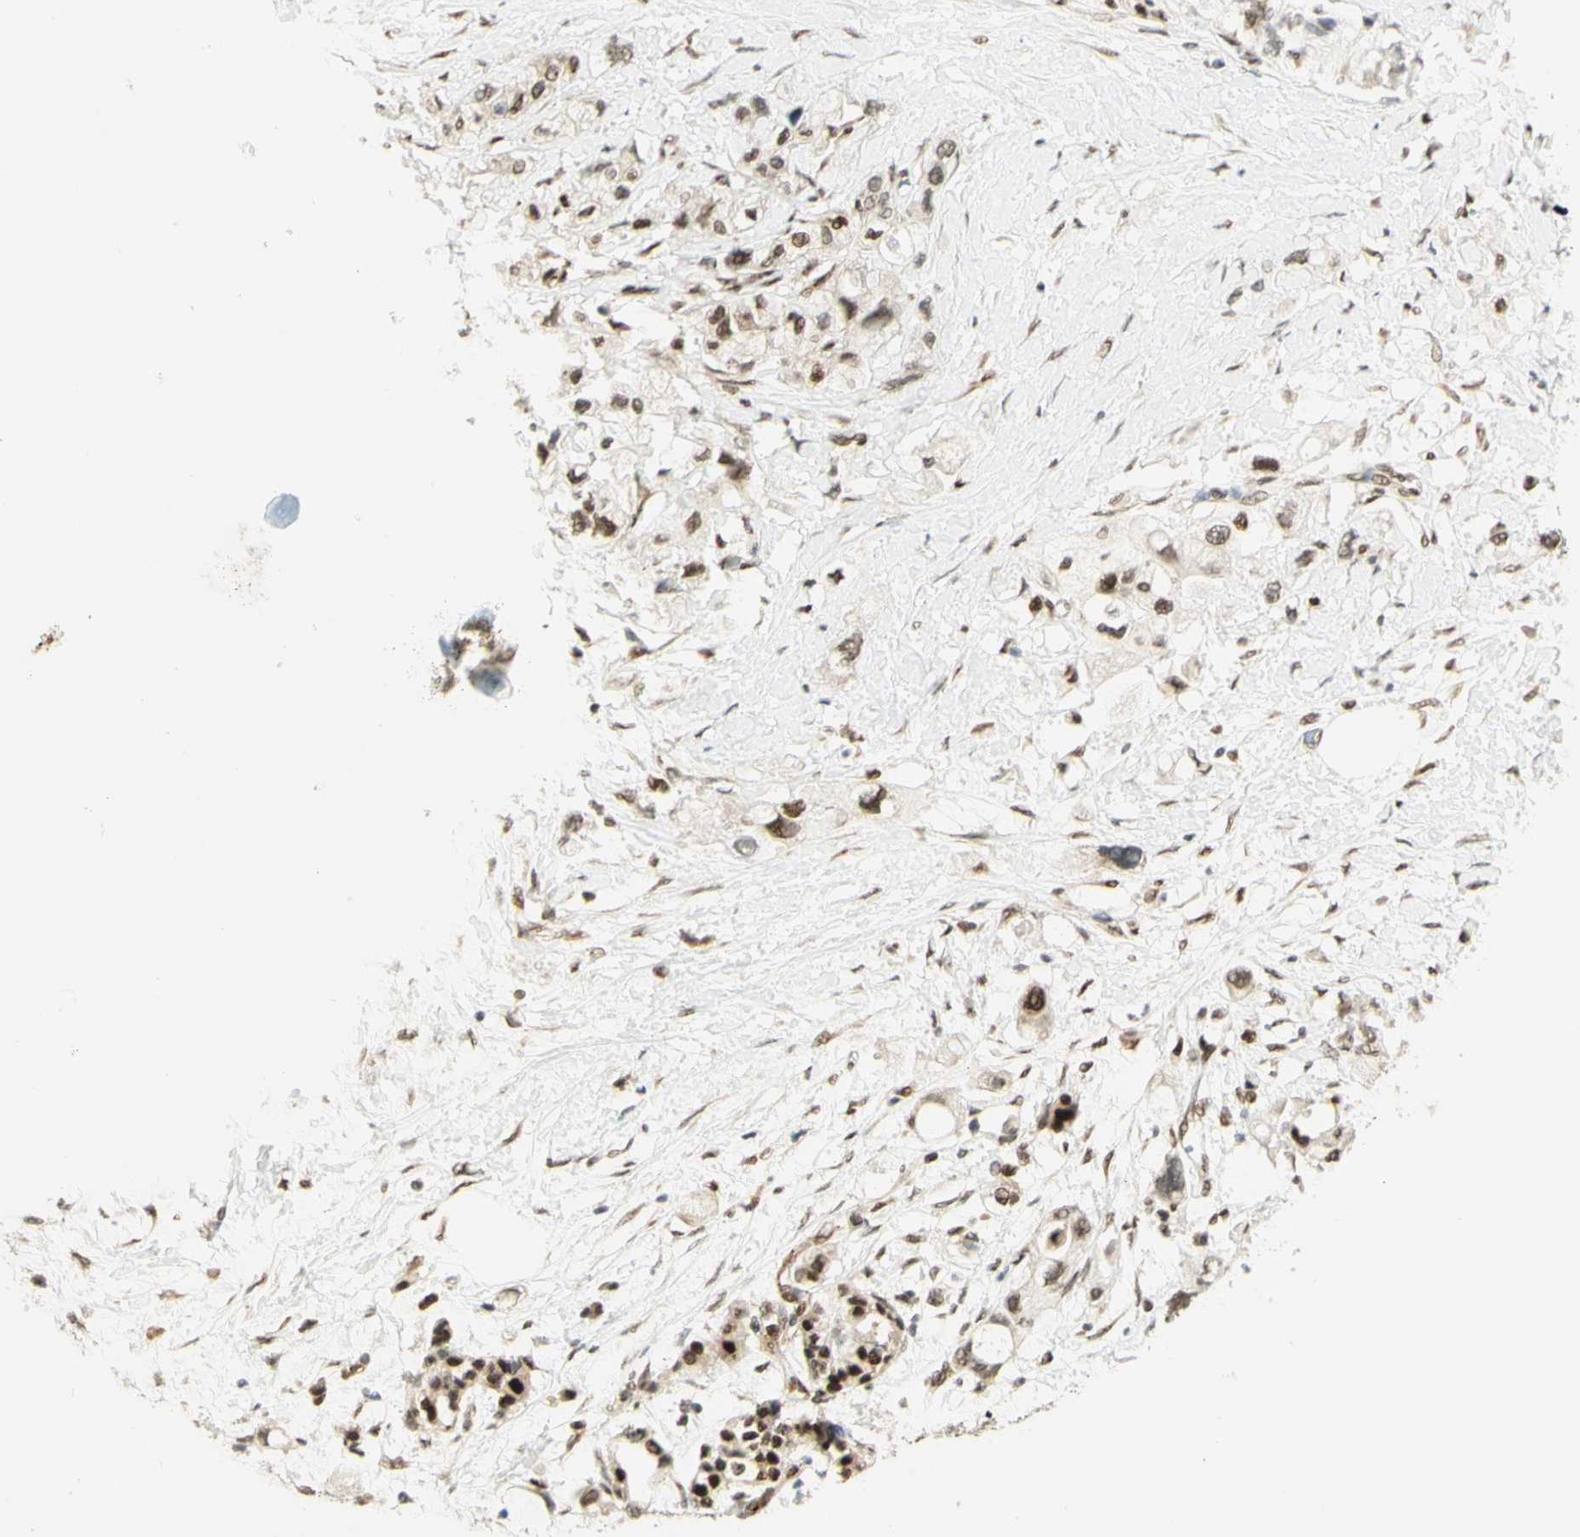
{"staining": {"intensity": "strong", "quantity": ">75%", "location": "nuclear"}, "tissue": "pancreatic cancer", "cell_type": "Tumor cells", "image_type": "cancer", "snomed": [{"axis": "morphology", "description": "Adenocarcinoma, NOS"}, {"axis": "topography", "description": "Pancreas"}], "caption": "Immunohistochemistry (IHC) image of pancreatic cancer stained for a protein (brown), which demonstrates high levels of strong nuclear expression in approximately >75% of tumor cells.", "gene": "DDX1", "patient": {"sex": "female", "age": 56}}